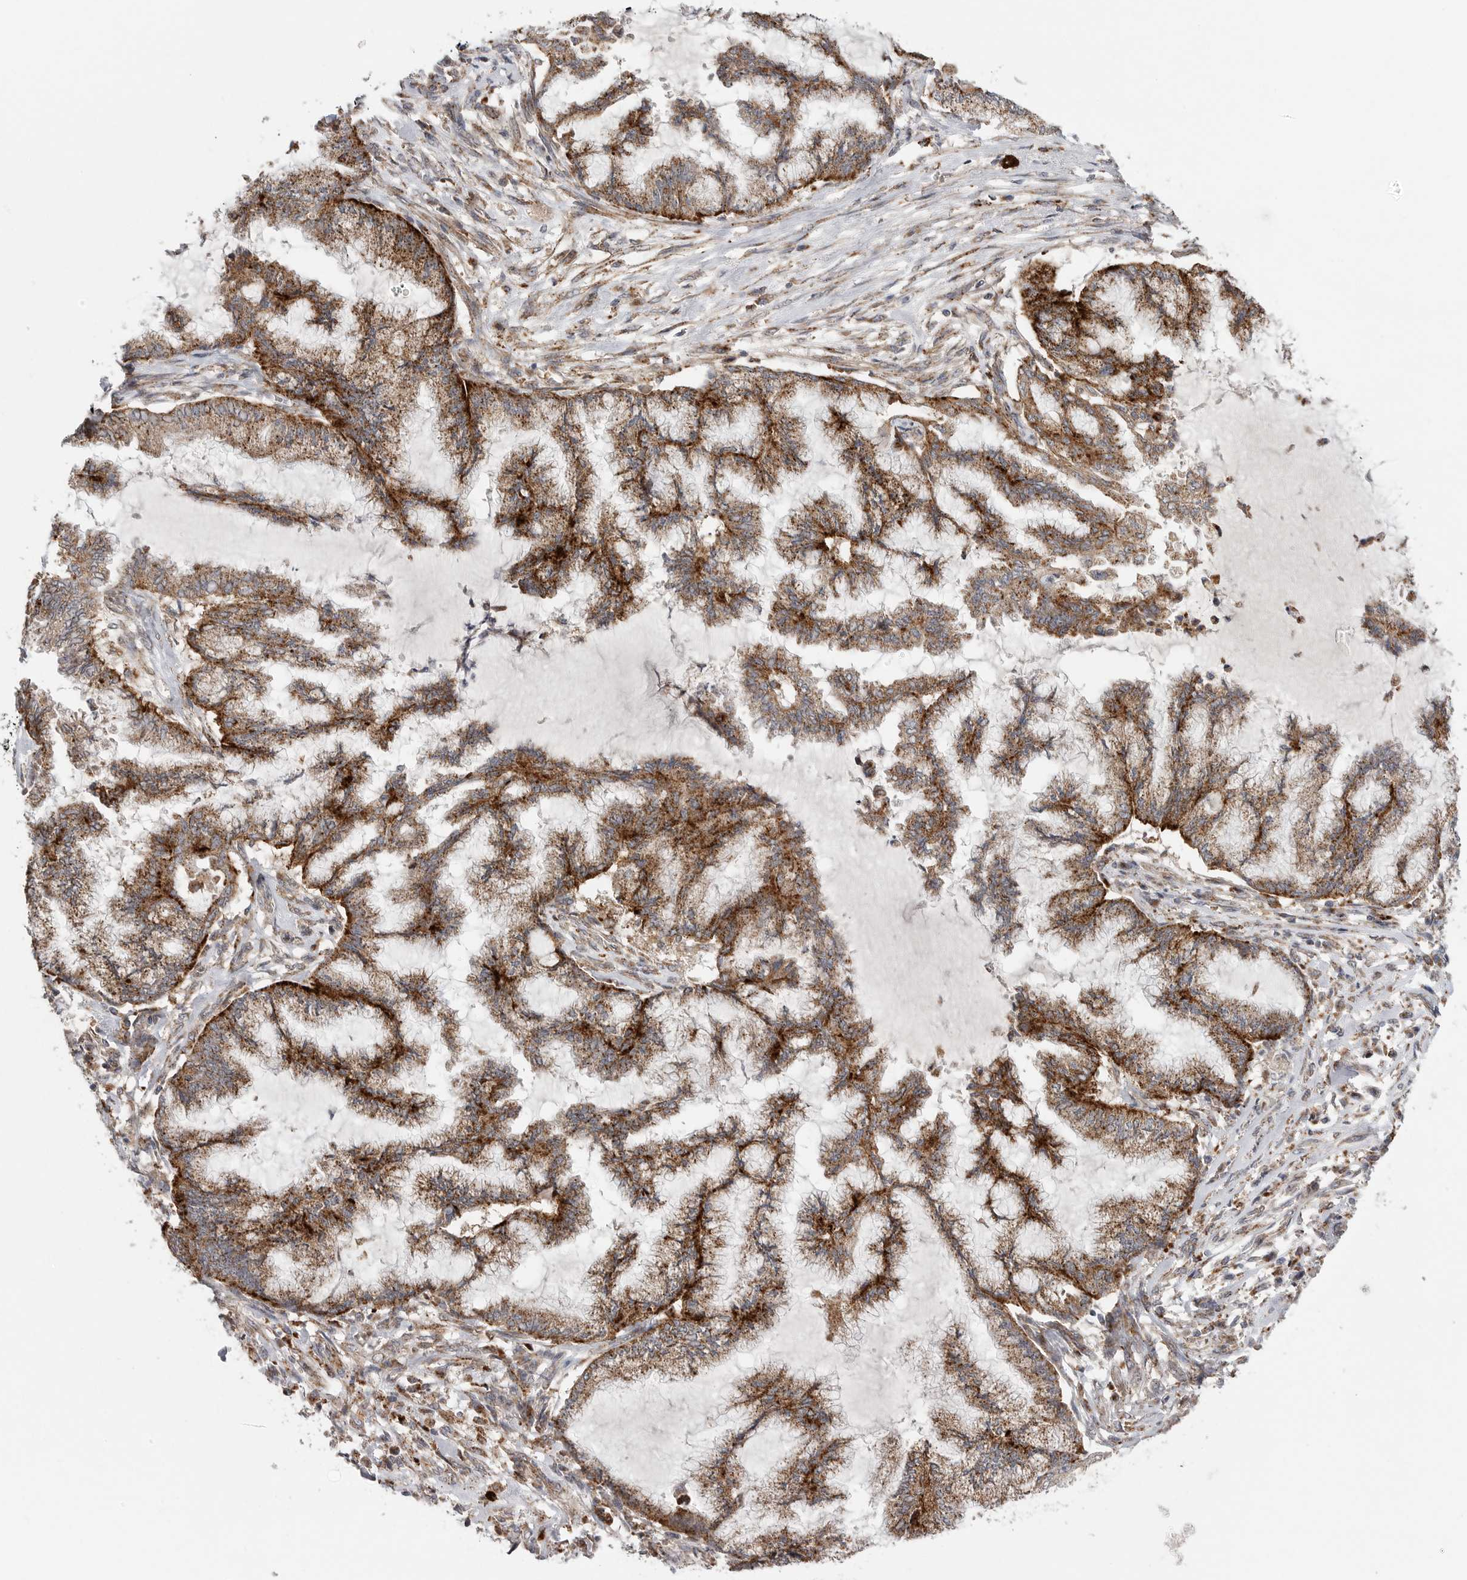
{"staining": {"intensity": "strong", "quantity": ">75%", "location": "cytoplasmic/membranous"}, "tissue": "endometrial cancer", "cell_type": "Tumor cells", "image_type": "cancer", "snomed": [{"axis": "morphology", "description": "Adenocarcinoma, NOS"}, {"axis": "topography", "description": "Endometrium"}], "caption": "Immunohistochemical staining of endometrial cancer demonstrates high levels of strong cytoplasmic/membranous expression in approximately >75% of tumor cells.", "gene": "GALNS", "patient": {"sex": "female", "age": 86}}